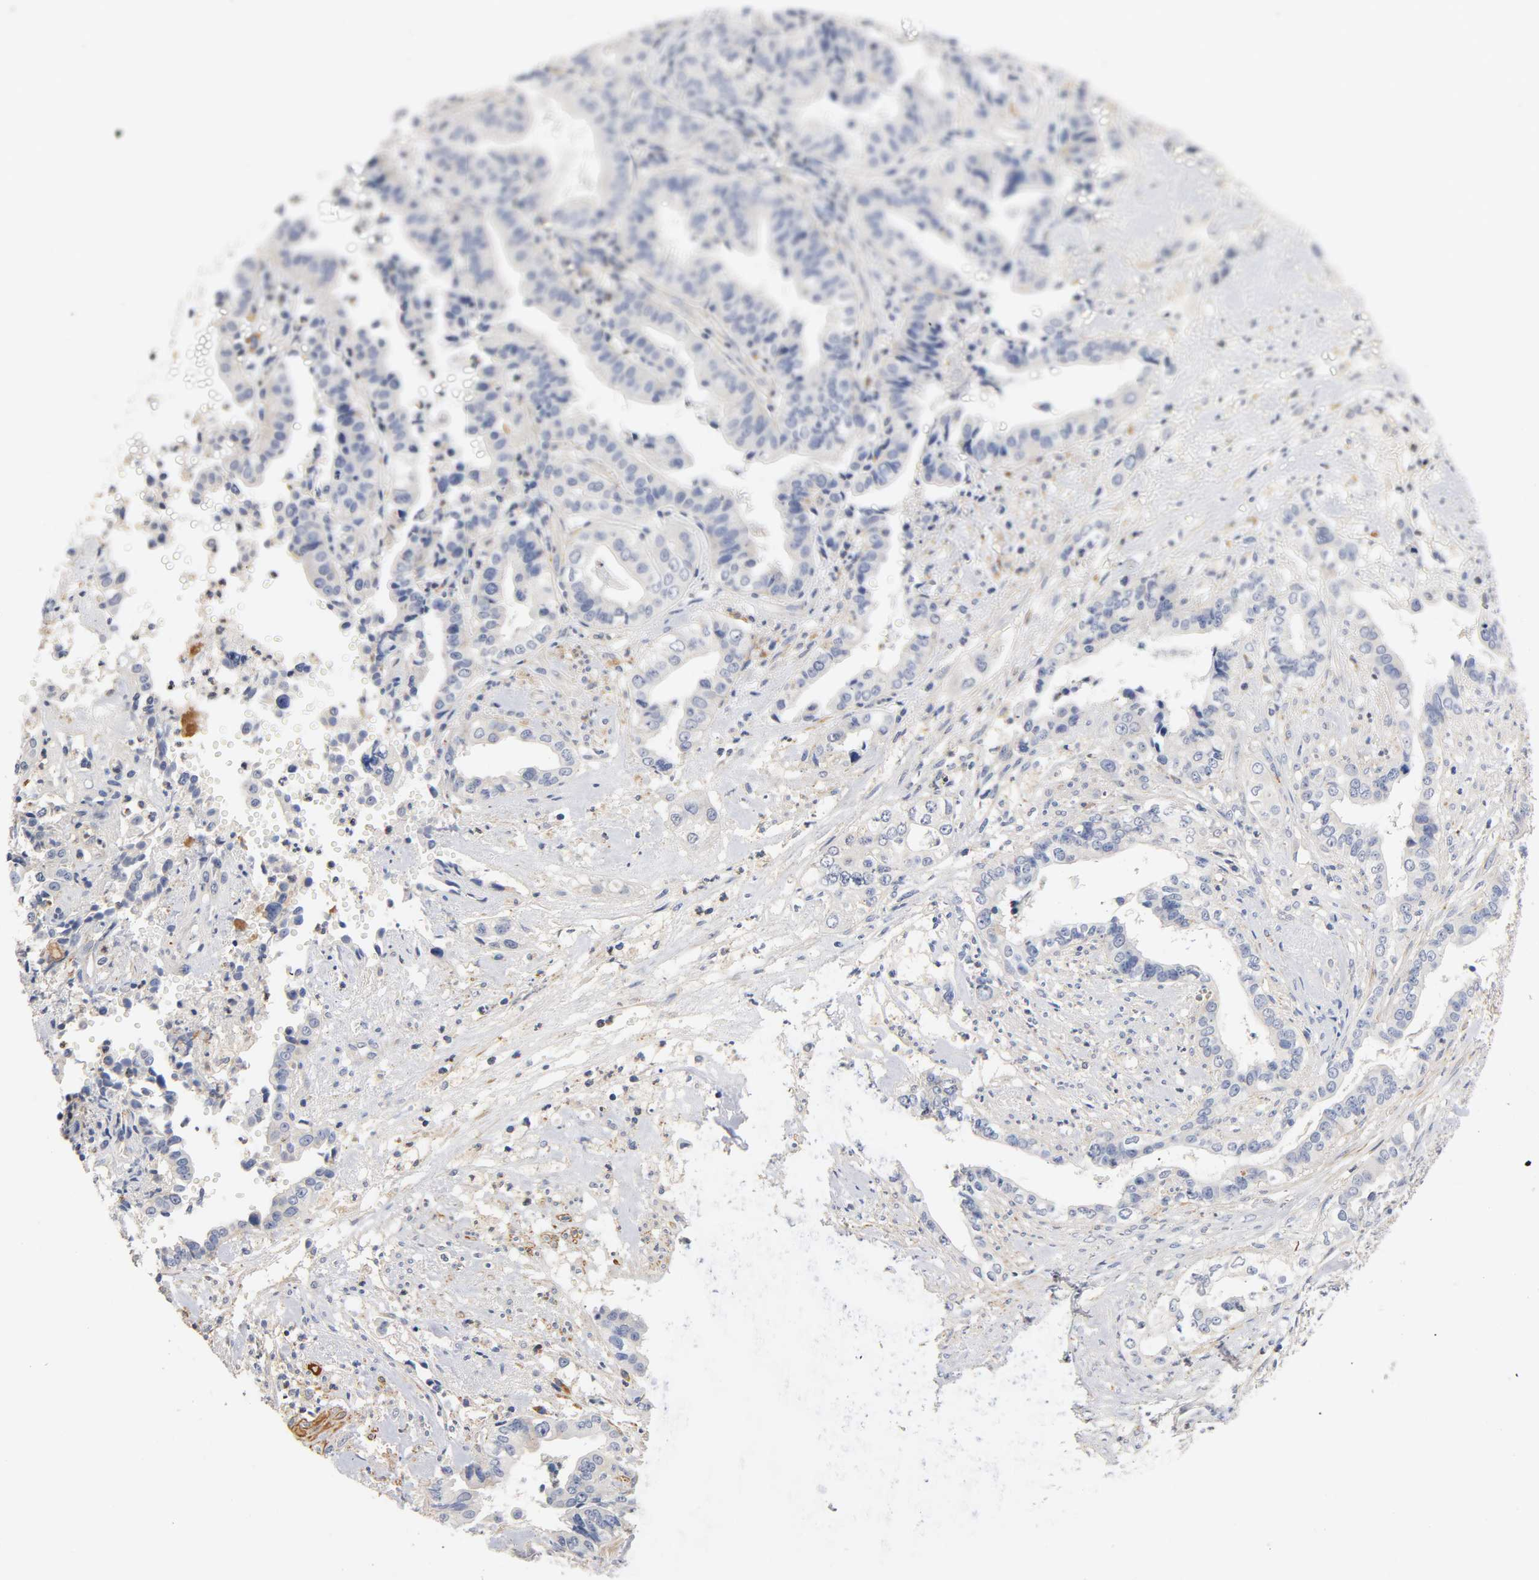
{"staining": {"intensity": "negative", "quantity": "none", "location": "none"}, "tissue": "liver cancer", "cell_type": "Tumor cells", "image_type": "cancer", "snomed": [{"axis": "morphology", "description": "Cholangiocarcinoma"}, {"axis": "topography", "description": "Liver"}], "caption": "This image is of liver cancer (cholangiocarcinoma) stained with immunohistochemistry to label a protein in brown with the nuclei are counter-stained blue. There is no expression in tumor cells.", "gene": "SEMA5A", "patient": {"sex": "female", "age": 61}}